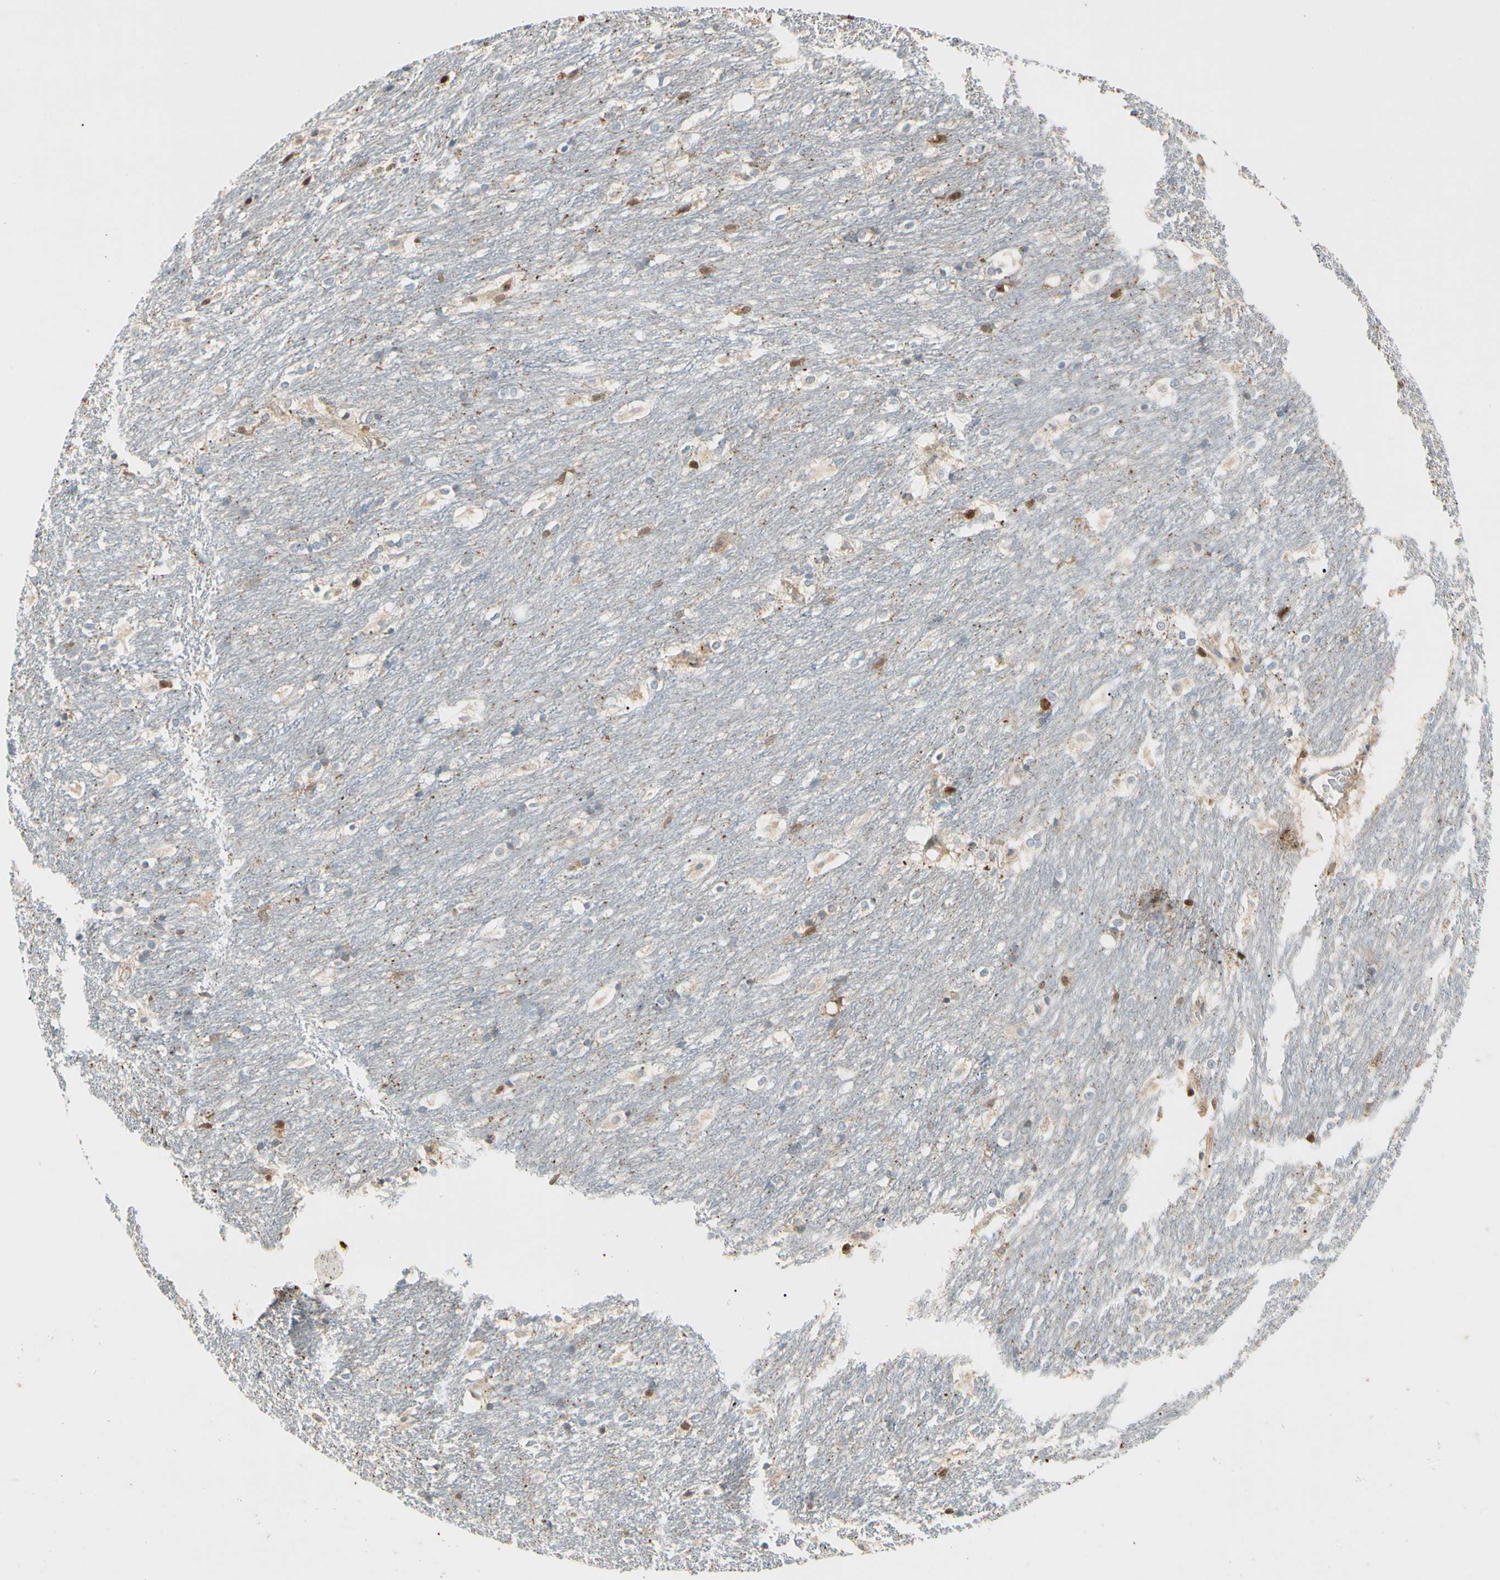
{"staining": {"intensity": "weak", "quantity": "<25%", "location": "cytoplasmic/membranous"}, "tissue": "caudate", "cell_type": "Glial cells", "image_type": "normal", "snomed": [{"axis": "morphology", "description": "Normal tissue, NOS"}, {"axis": "topography", "description": "Lateral ventricle wall"}], "caption": "This micrograph is of benign caudate stained with immunohistochemistry to label a protein in brown with the nuclei are counter-stained blue. There is no staining in glial cells.", "gene": "CDH6", "patient": {"sex": "female", "age": 19}}